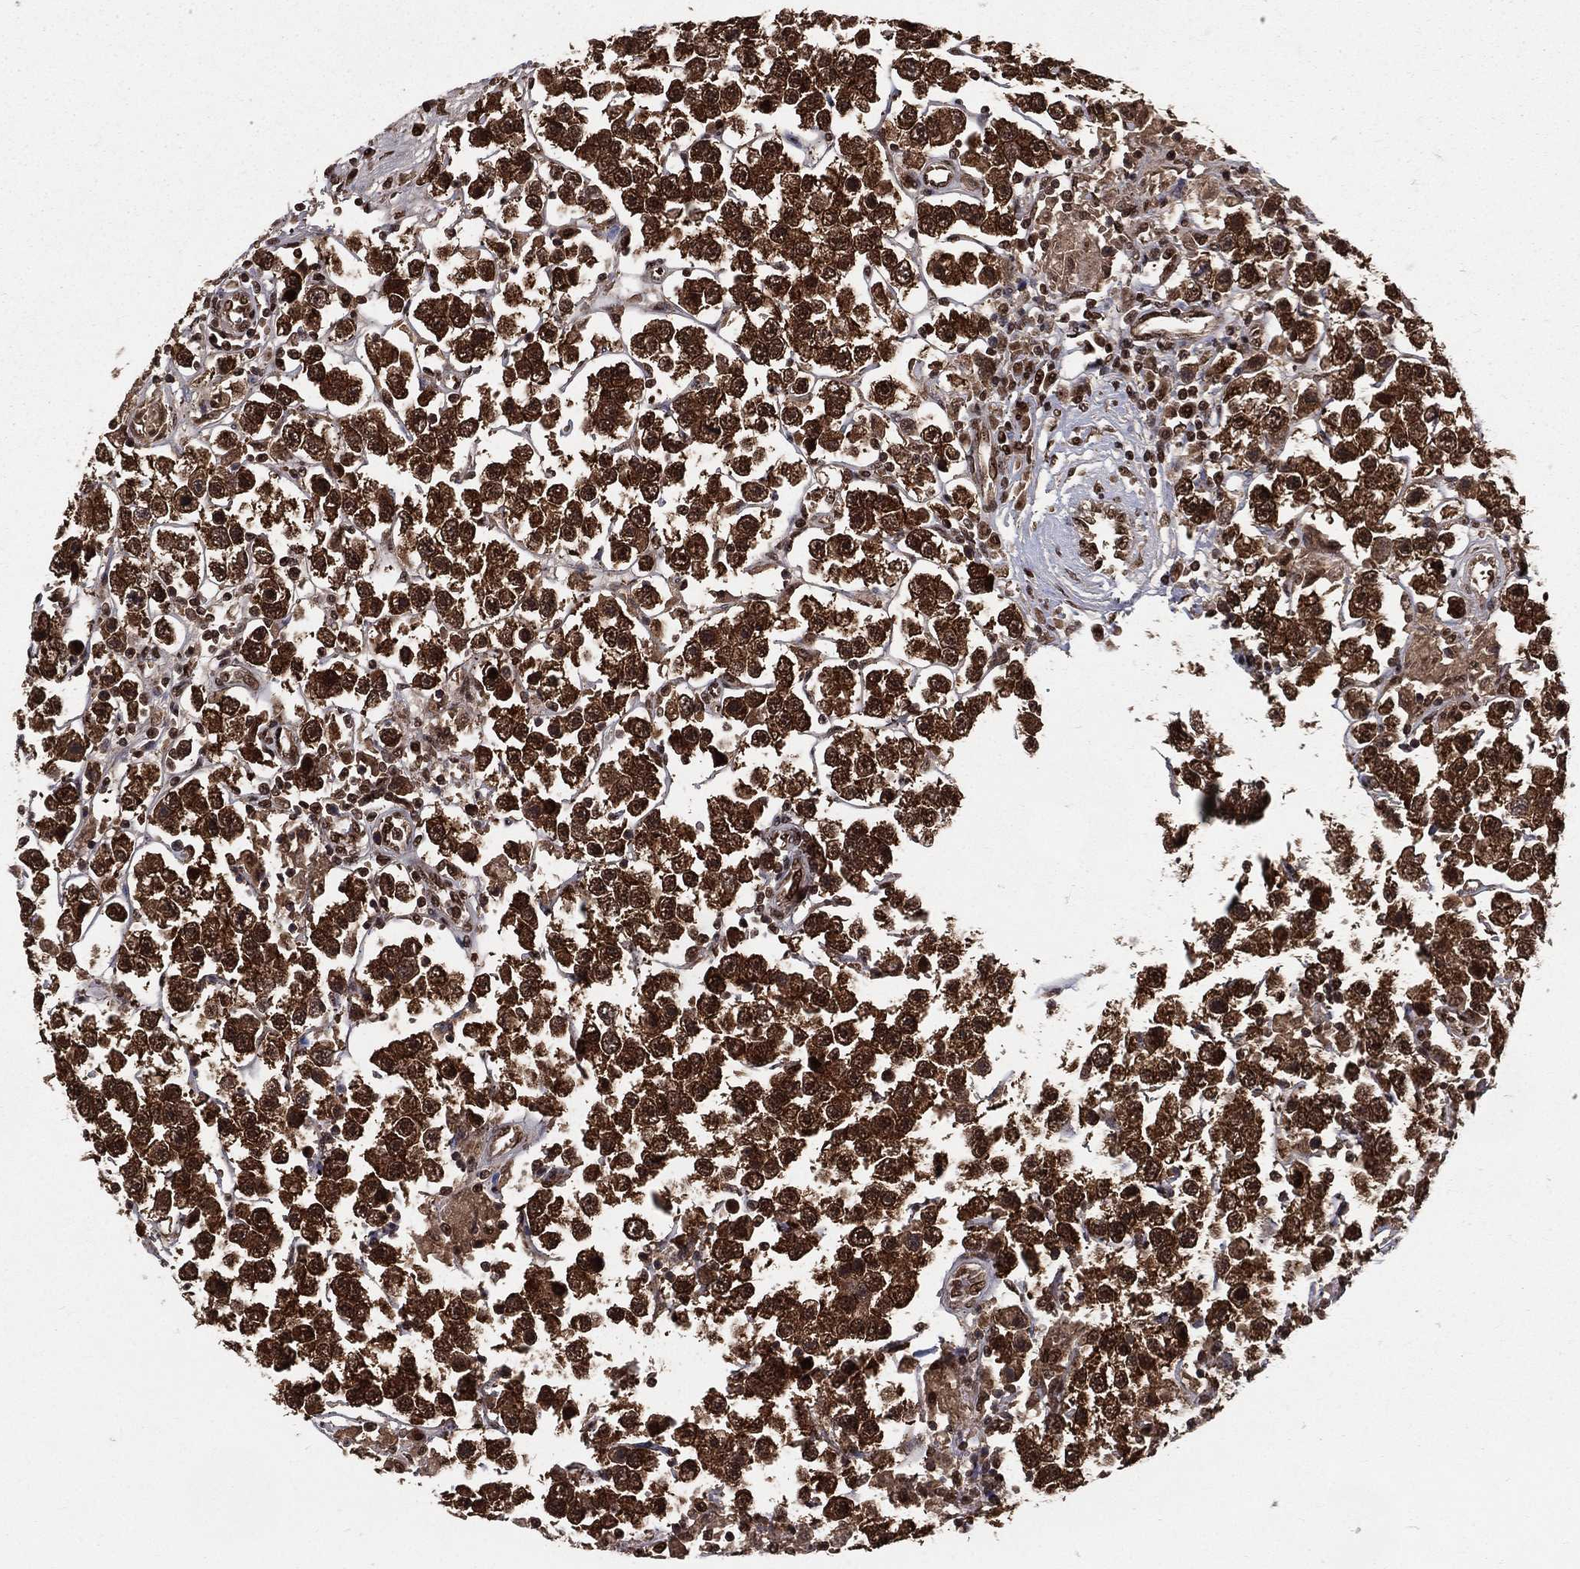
{"staining": {"intensity": "strong", "quantity": ">75%", "location": "cytoplasmic/membranous,nuclear"}, "tissue": "testis cancer", "cell_type": "Tumor cells", "image_type": "cancer", "snomed": [{"axis": "morphology", "description": "Seminoma, NOS"}, {"axis": "topography", "description": "Testis"}], "caption": "This histopathology image demonstrates seminoma (testis) stained with IHC to label a protein in brown. The cytoplasmic/membranous and nuclear of tumor cells show strong positivity for the protein. Nuclei are counter-stained blue.", "gene": "COPS4", "patient": {"sex": "male", "age": 45}}